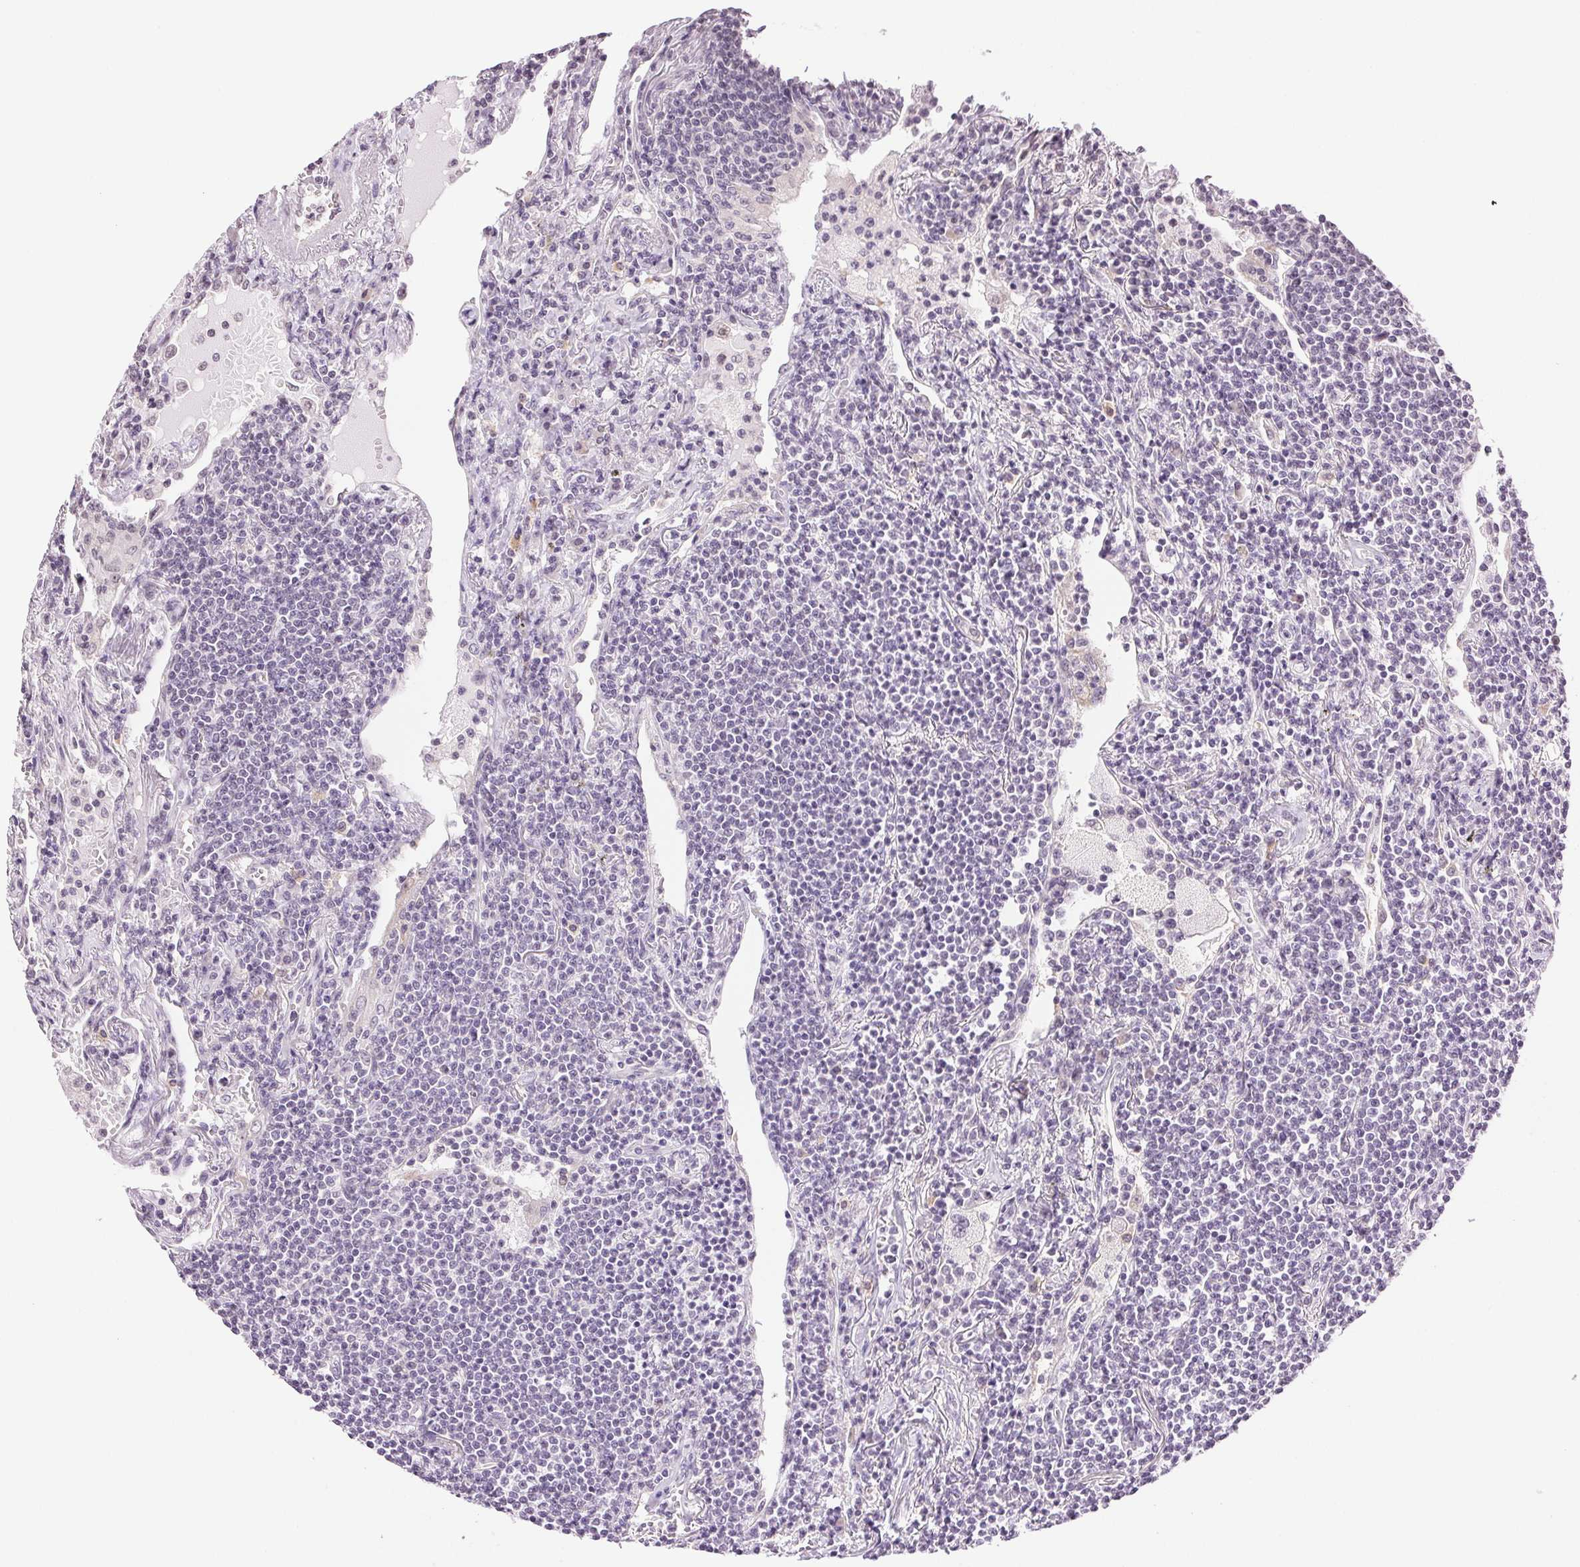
{"staining": {"intensity": "negative", "quantity": "none", "location": "none"}, "tissue": "lymphoma", "cell_type": "Tumor cells", "image_type": "cancer", "snomed": [{"axis": "morphology", "description": "Malignant lymphoma, non-Hodgkin's type, Low grade"}, {"axis": "topography", "description": "Lung"}], "caption": "This is a photomicrograph of IHC staining of malignant lymphoma, non-Hodgkin's type (low-grade), which shows no staining in tumor cells. Nuclei are stained in blue.", "gene": "TNNT3", "patient": {"sex": "female", "age": 71}}